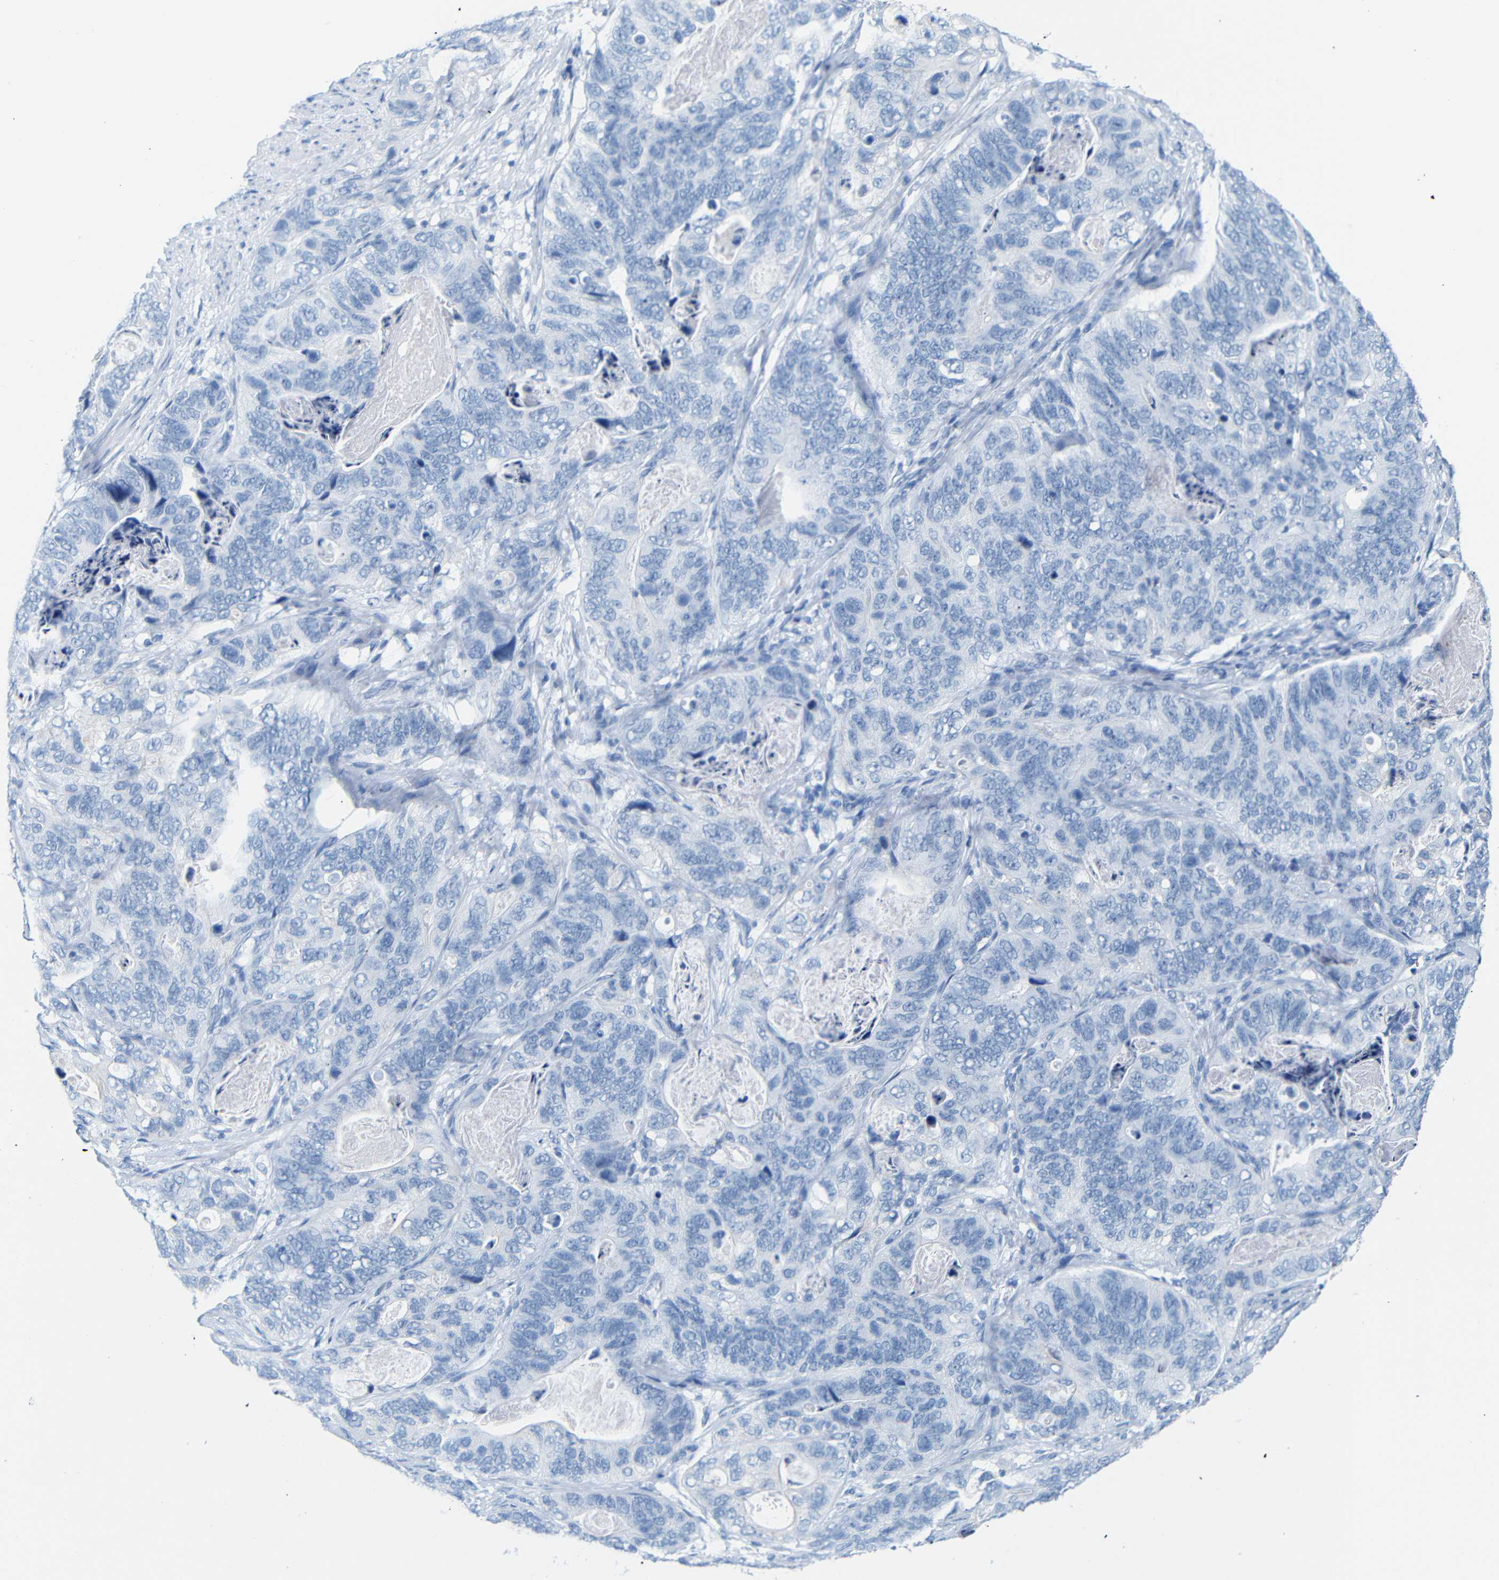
{"staining": {"intensity": "negative", "quantity": "none", "location": "none"}, "tissue": "stomach cancer", "cell_type": "Tumor cells", "image_type": "cancer", "snomed": [{"axis": "morphology", "description": "Adenocarcinoma, NOS"}, {"axis": "topography", "description": "Stomach"}], "caption": "IHC histopathology image of neoplastic tissue: stomach cancer (adenocarcinoma) stained with DAB demonstrates no significant protein staining in tumor cells.", "gene": "DYNAP", "patient": {"sex": "female", "age": 89}}